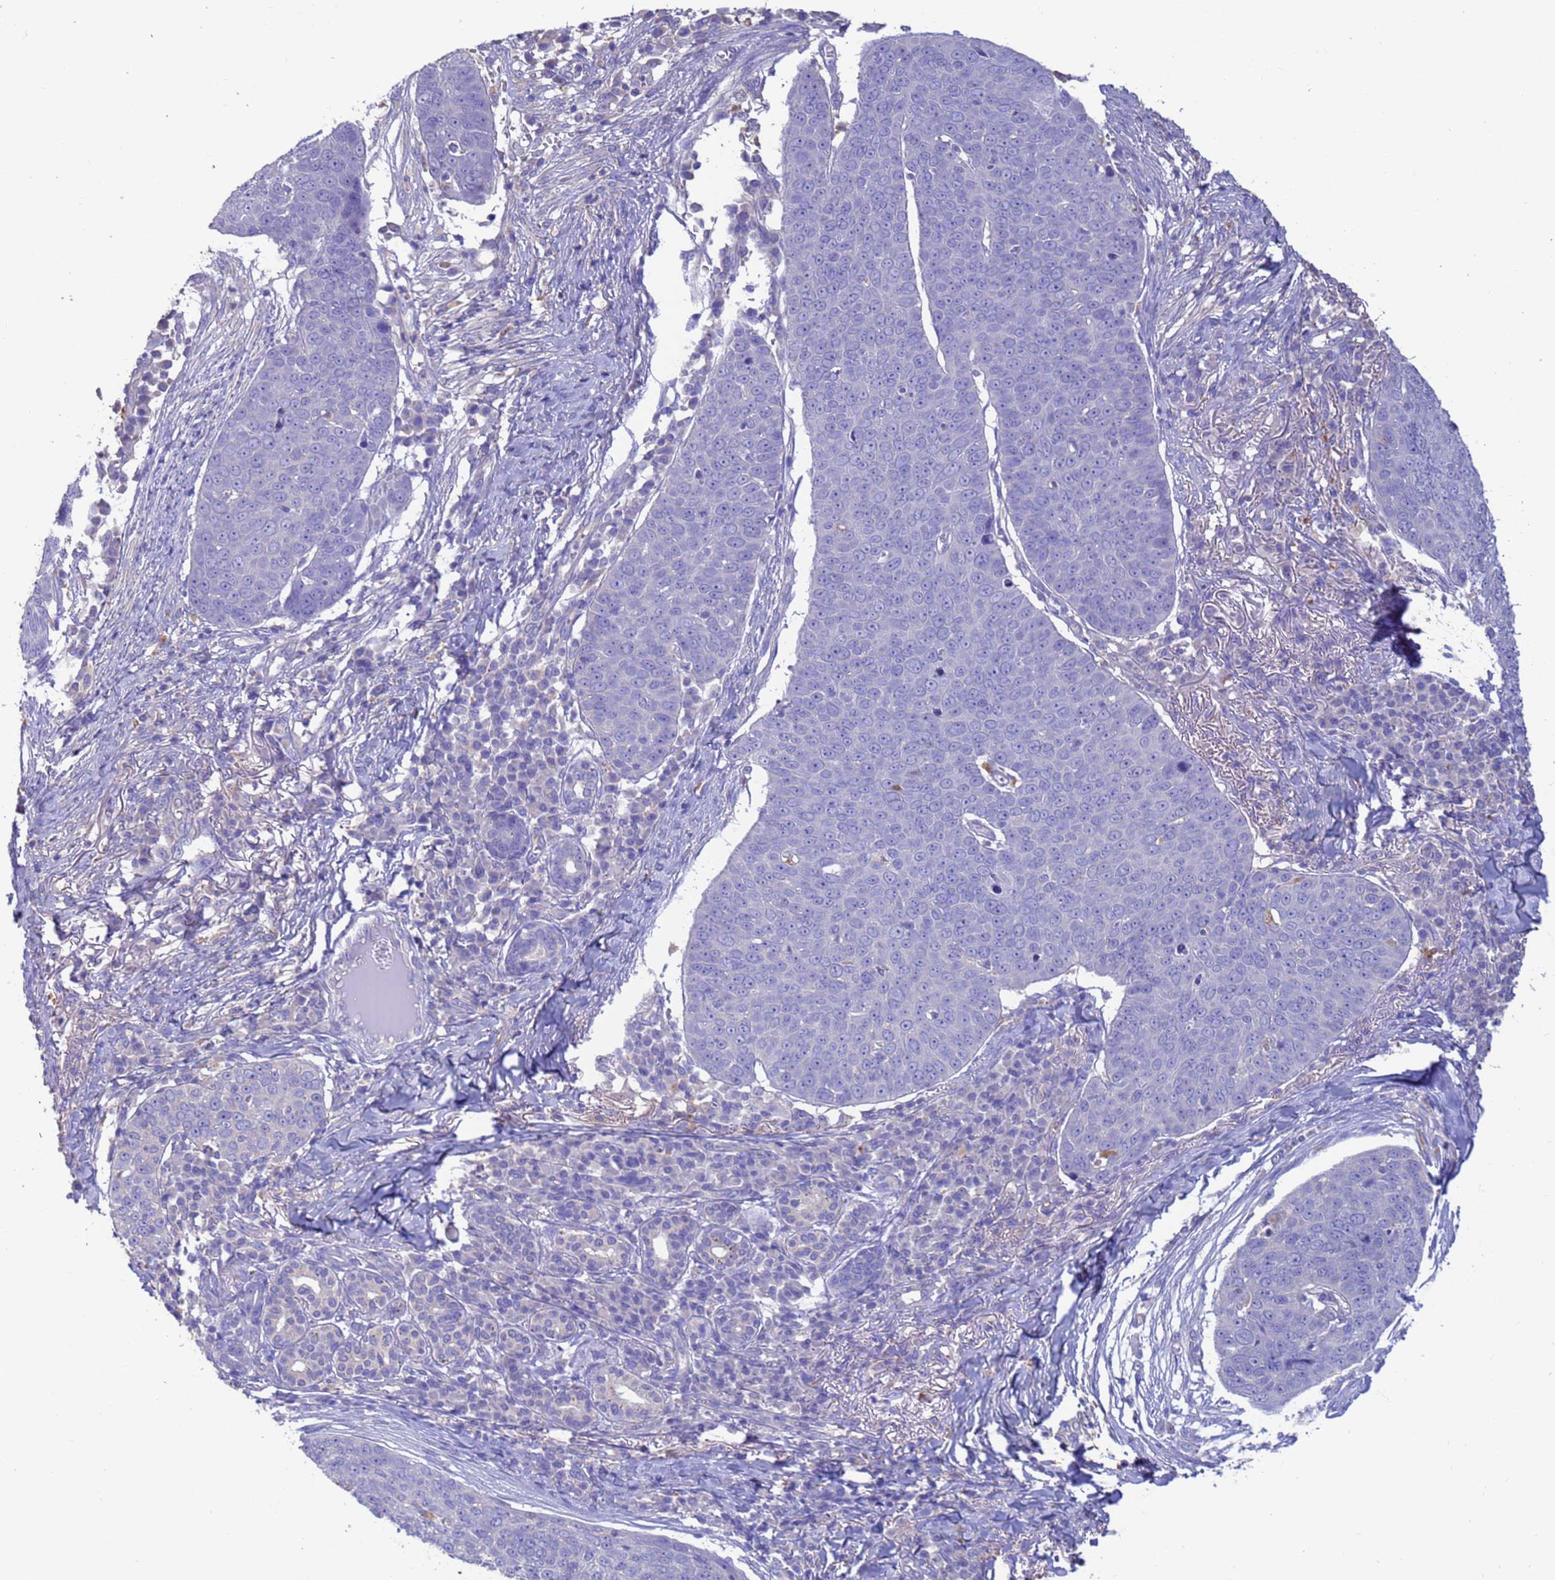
{"staining": {"intensity": "negative", "quantity": "none", "location": "none"}, "tissue": "skin cancer", "cell_type": "Tumor cells", "image_type": "cancer", "snomed": [{"axis": "morphology", "description": "Squamous cell carcinoma, NOS"}, {"axis": "topography", "description": "Skin"}], "caption": "Skin squamous cell carcinoma stained for a protein using IHC demonstrates no positivity tumor cells.", "gene": "SRL", "patient": {"sex": "male", "age": 71}}